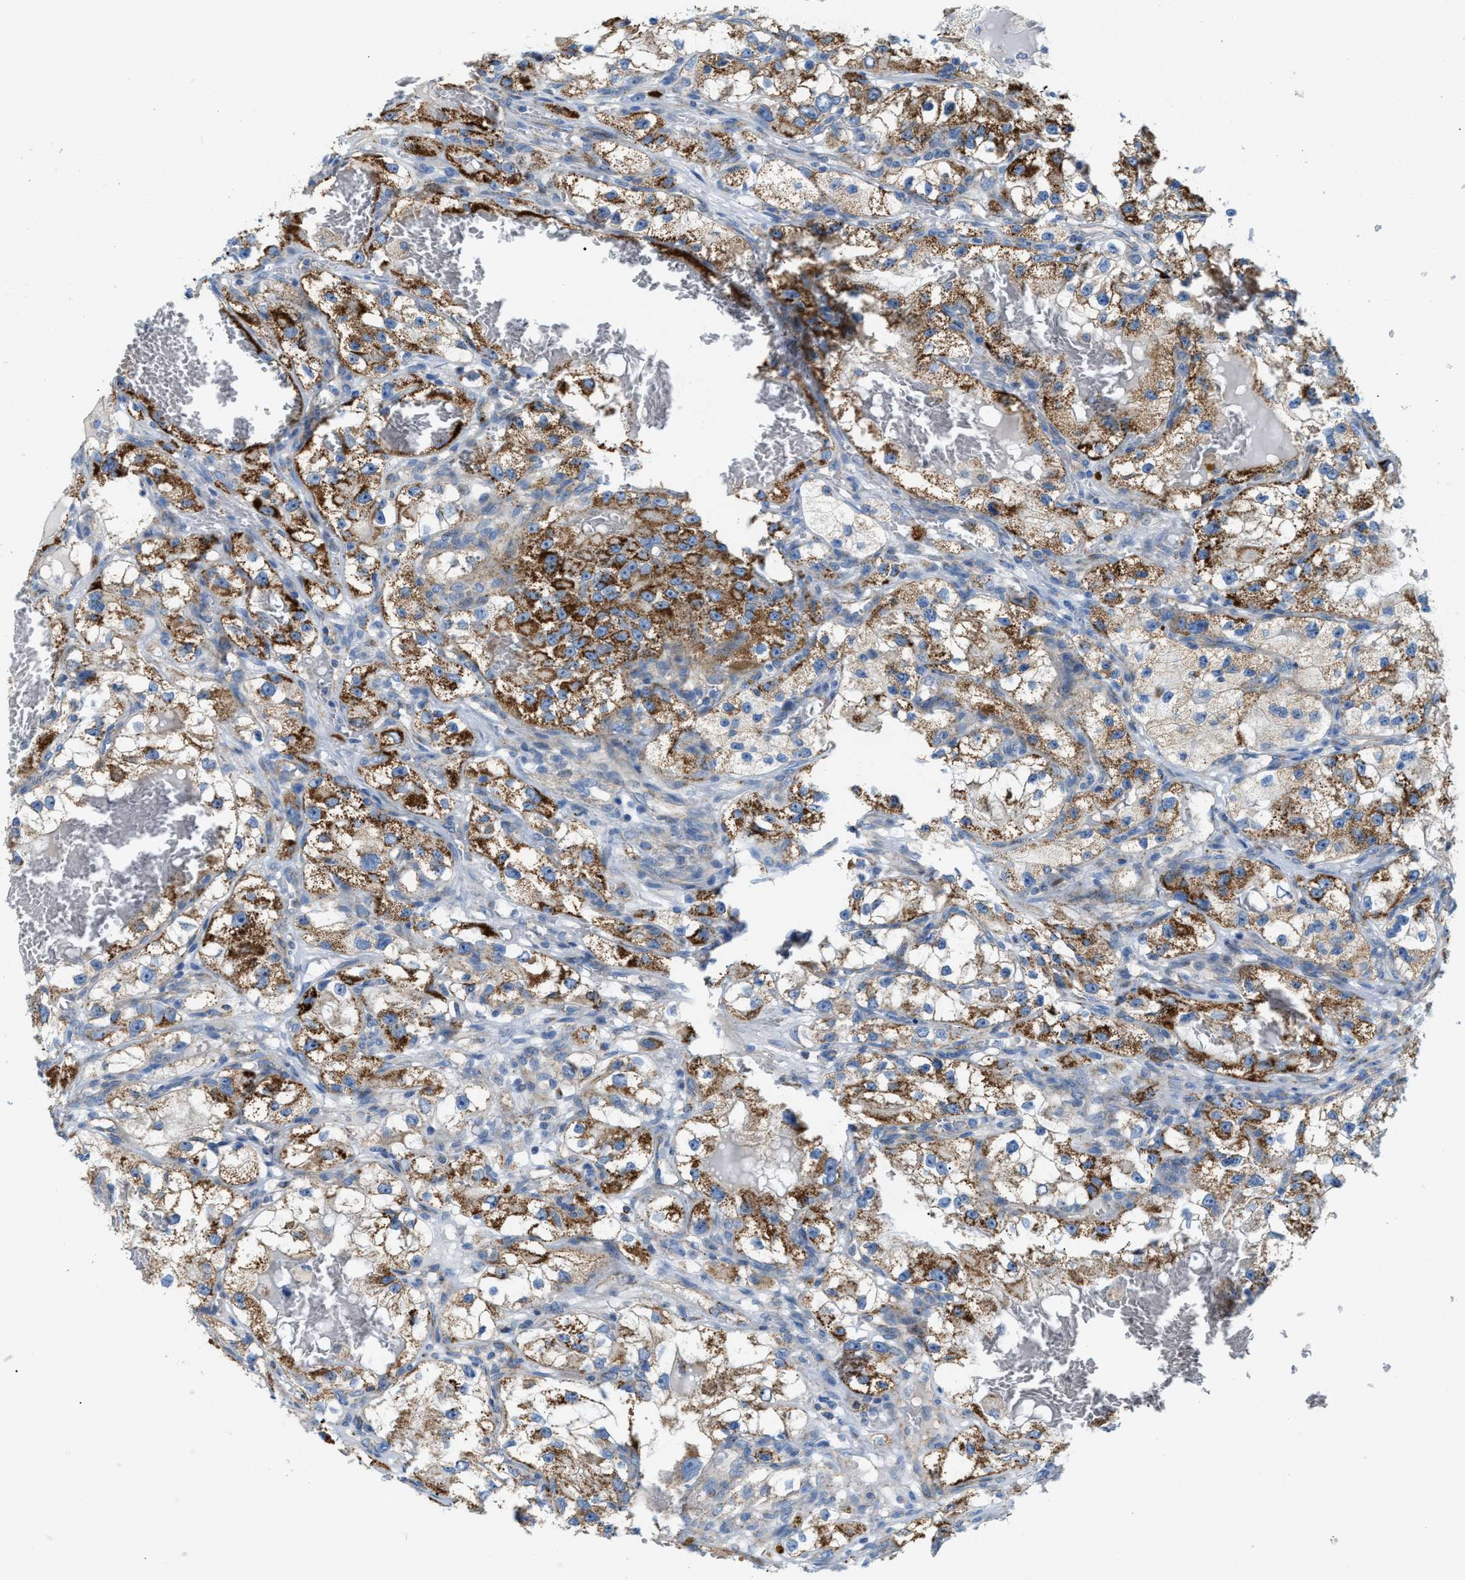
{"staining": {"intensity": "strong", "quantity": "25%-75%", "location": "cytoplasmic/membranous"}, "tissue": "renal cancer", "cell_type": "Tumor cells", "image_type": "cancer", "snomed": [{"axis": "morphology", "description": "Adenocarcinoma, NOS"}, {"axis": "topography", "description": "Kidney"}], "caption": "The micrograph exhibits staining of renal adenocarcinoma, revealing strong cytoplasmic/membranous protein positivity (brown color) within tumor cells.", "gene": "JADE1", "patient": {"sex": "female", "age": 57}}